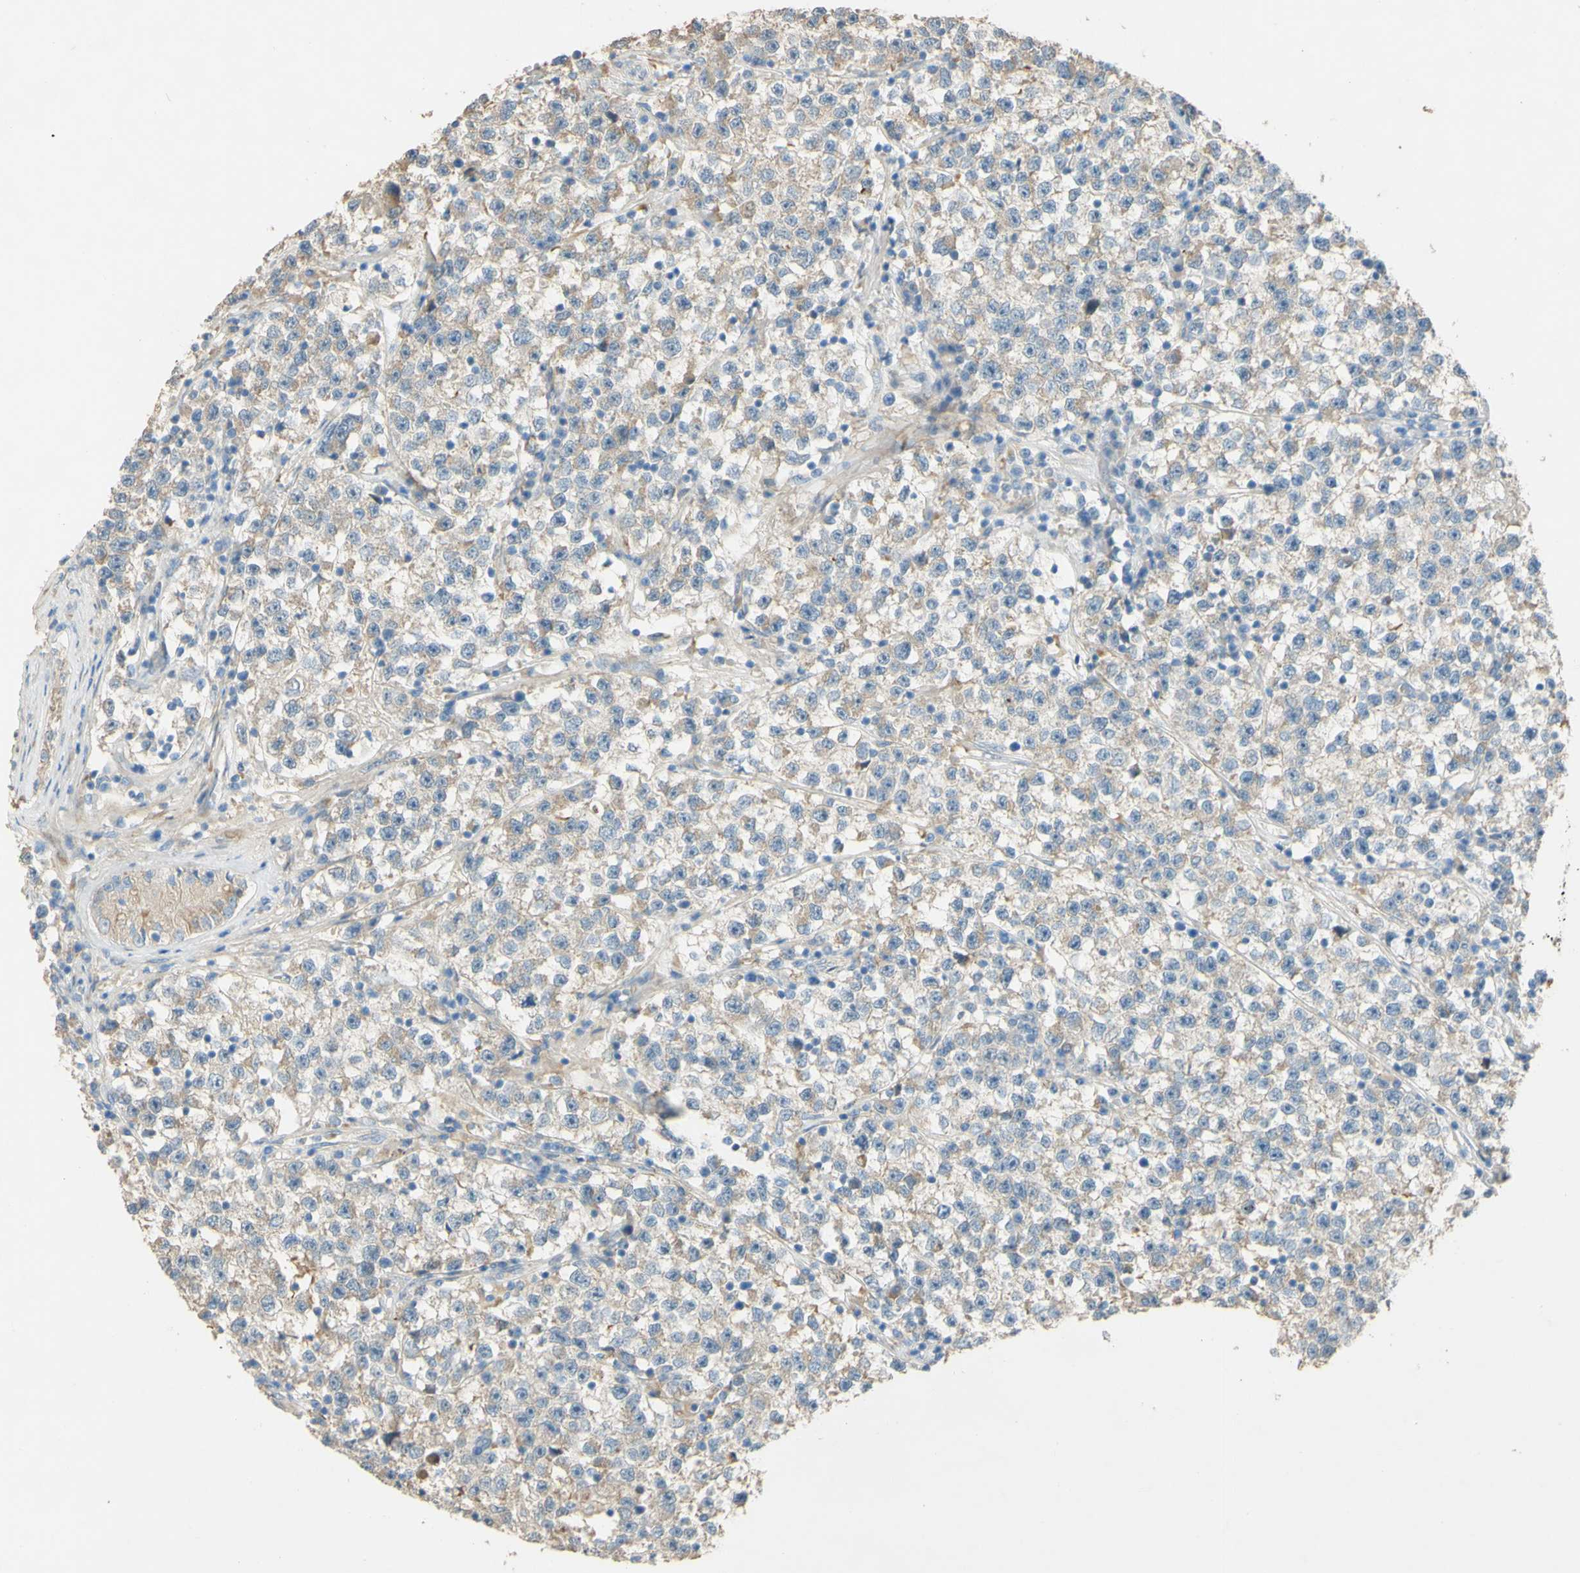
{"staining": {"intensity": "weak", "quantity": "25%-75%", "location": "cytoplasmic/membranous"}, "tissue": "testis cancer", "cell_type": "Tumor cells", "image_type": "cancer", "snomed": [{"axis": "morphology", "description": "Seminoma, NOS"}, {"axis": "topography", "description": "Testis"}], "caption": "Testis seminoma stained with a brown dye demonstrates weak cytoplasmic/membranous positive expression in approximately 25%-75% of tumor cells.", "gene": "DKK3", "patient": {"sex": "male", "age": 22}}